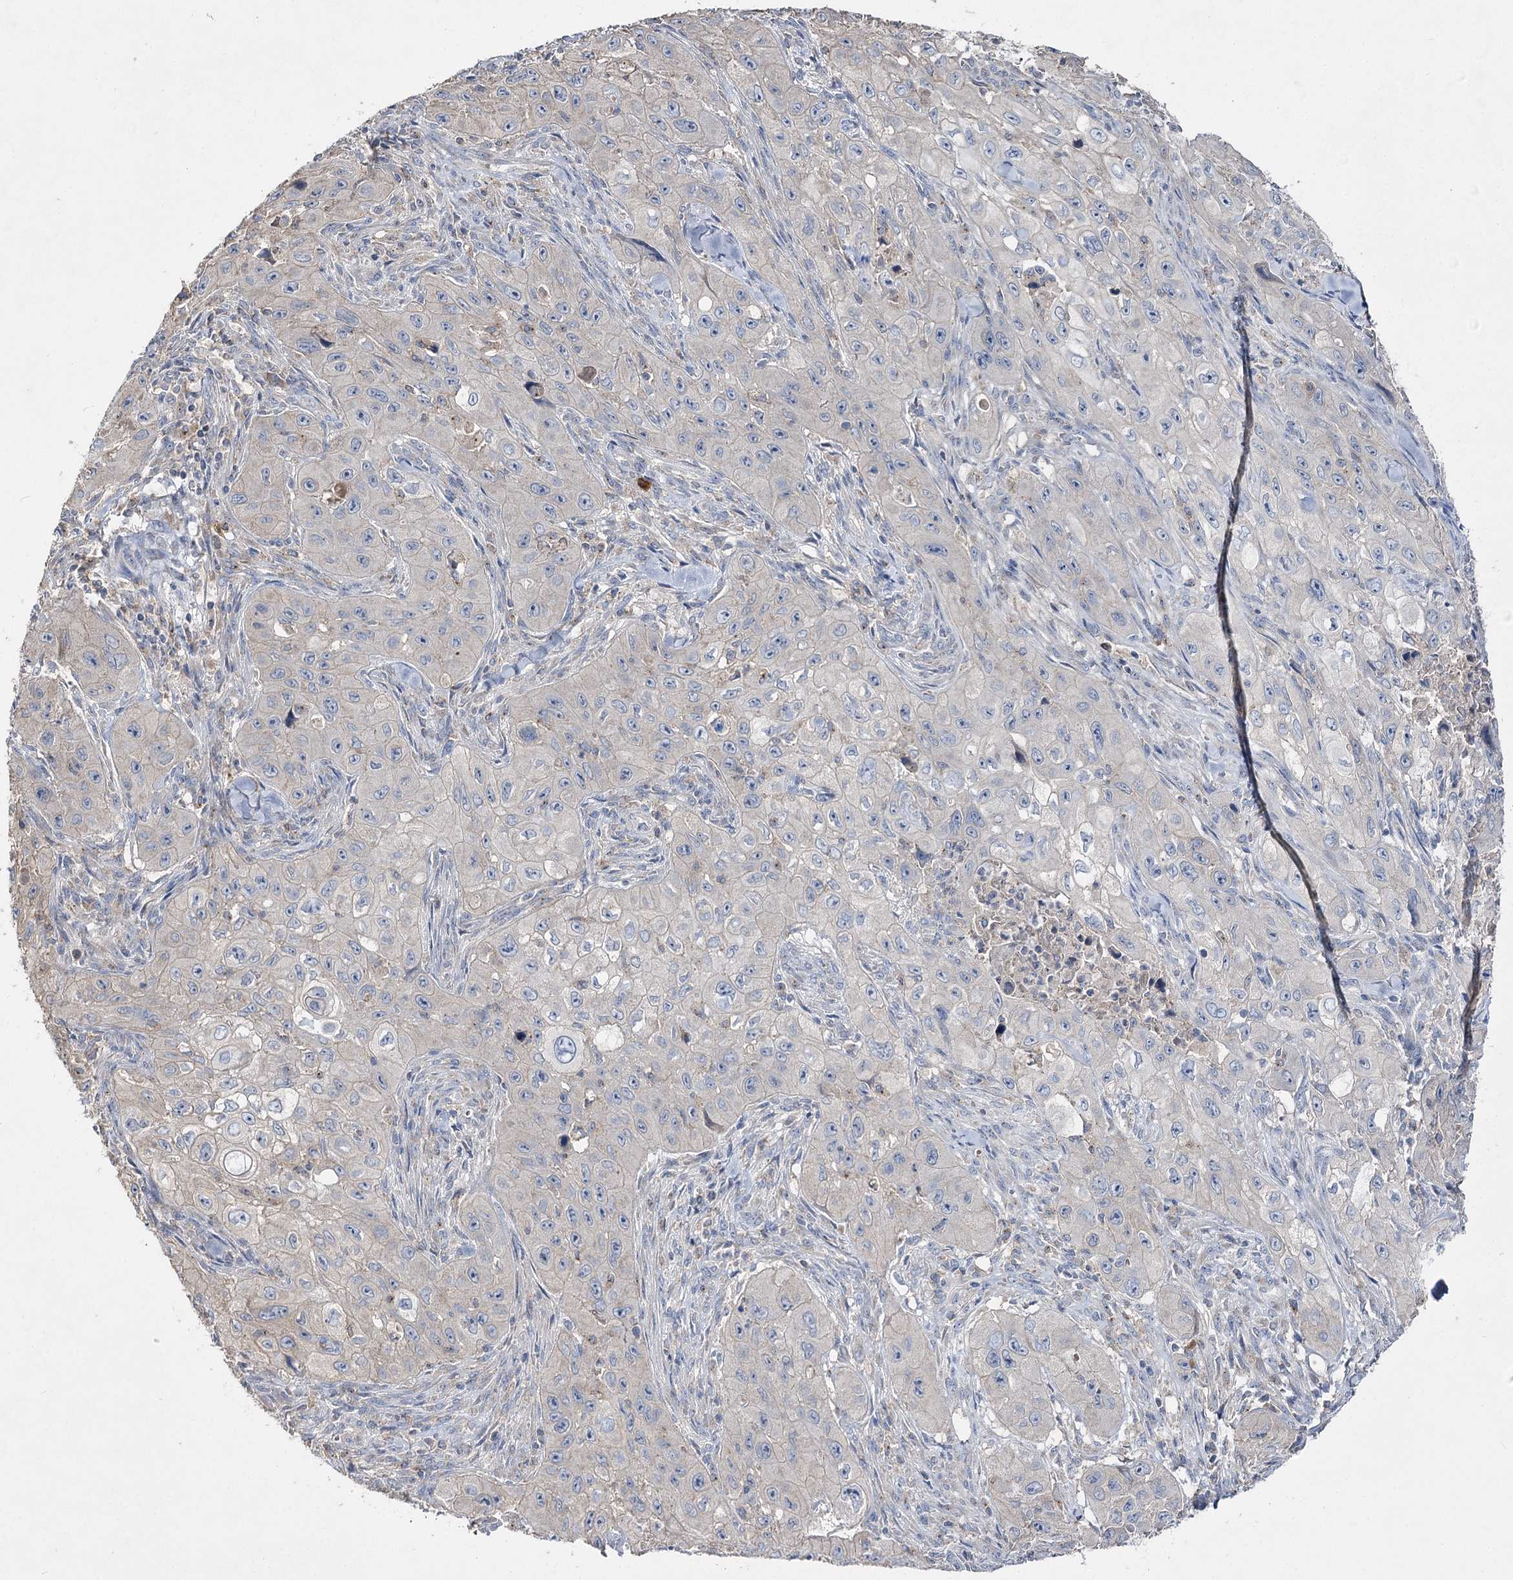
{"staining": {"intensity": "negative", "quantity": "none", "location": "none"}, "tissue": "skin cancer", "cell_type": "Tumor cells", "image_type": "cancer", "snomed": [{"axis": "morphology", "description": "Squamous cell carcinoma, NOS"}, {"axis": "topography", "description": "Skin"}, {"axis": "topography", "description": "Subcutis"}], "caption": "Skin cancer stained for a protein using immunohistochemistry shows no staining tumor cells.", "gene": "IL1RAP", "patient": {"sex": "male", "age": 73}}